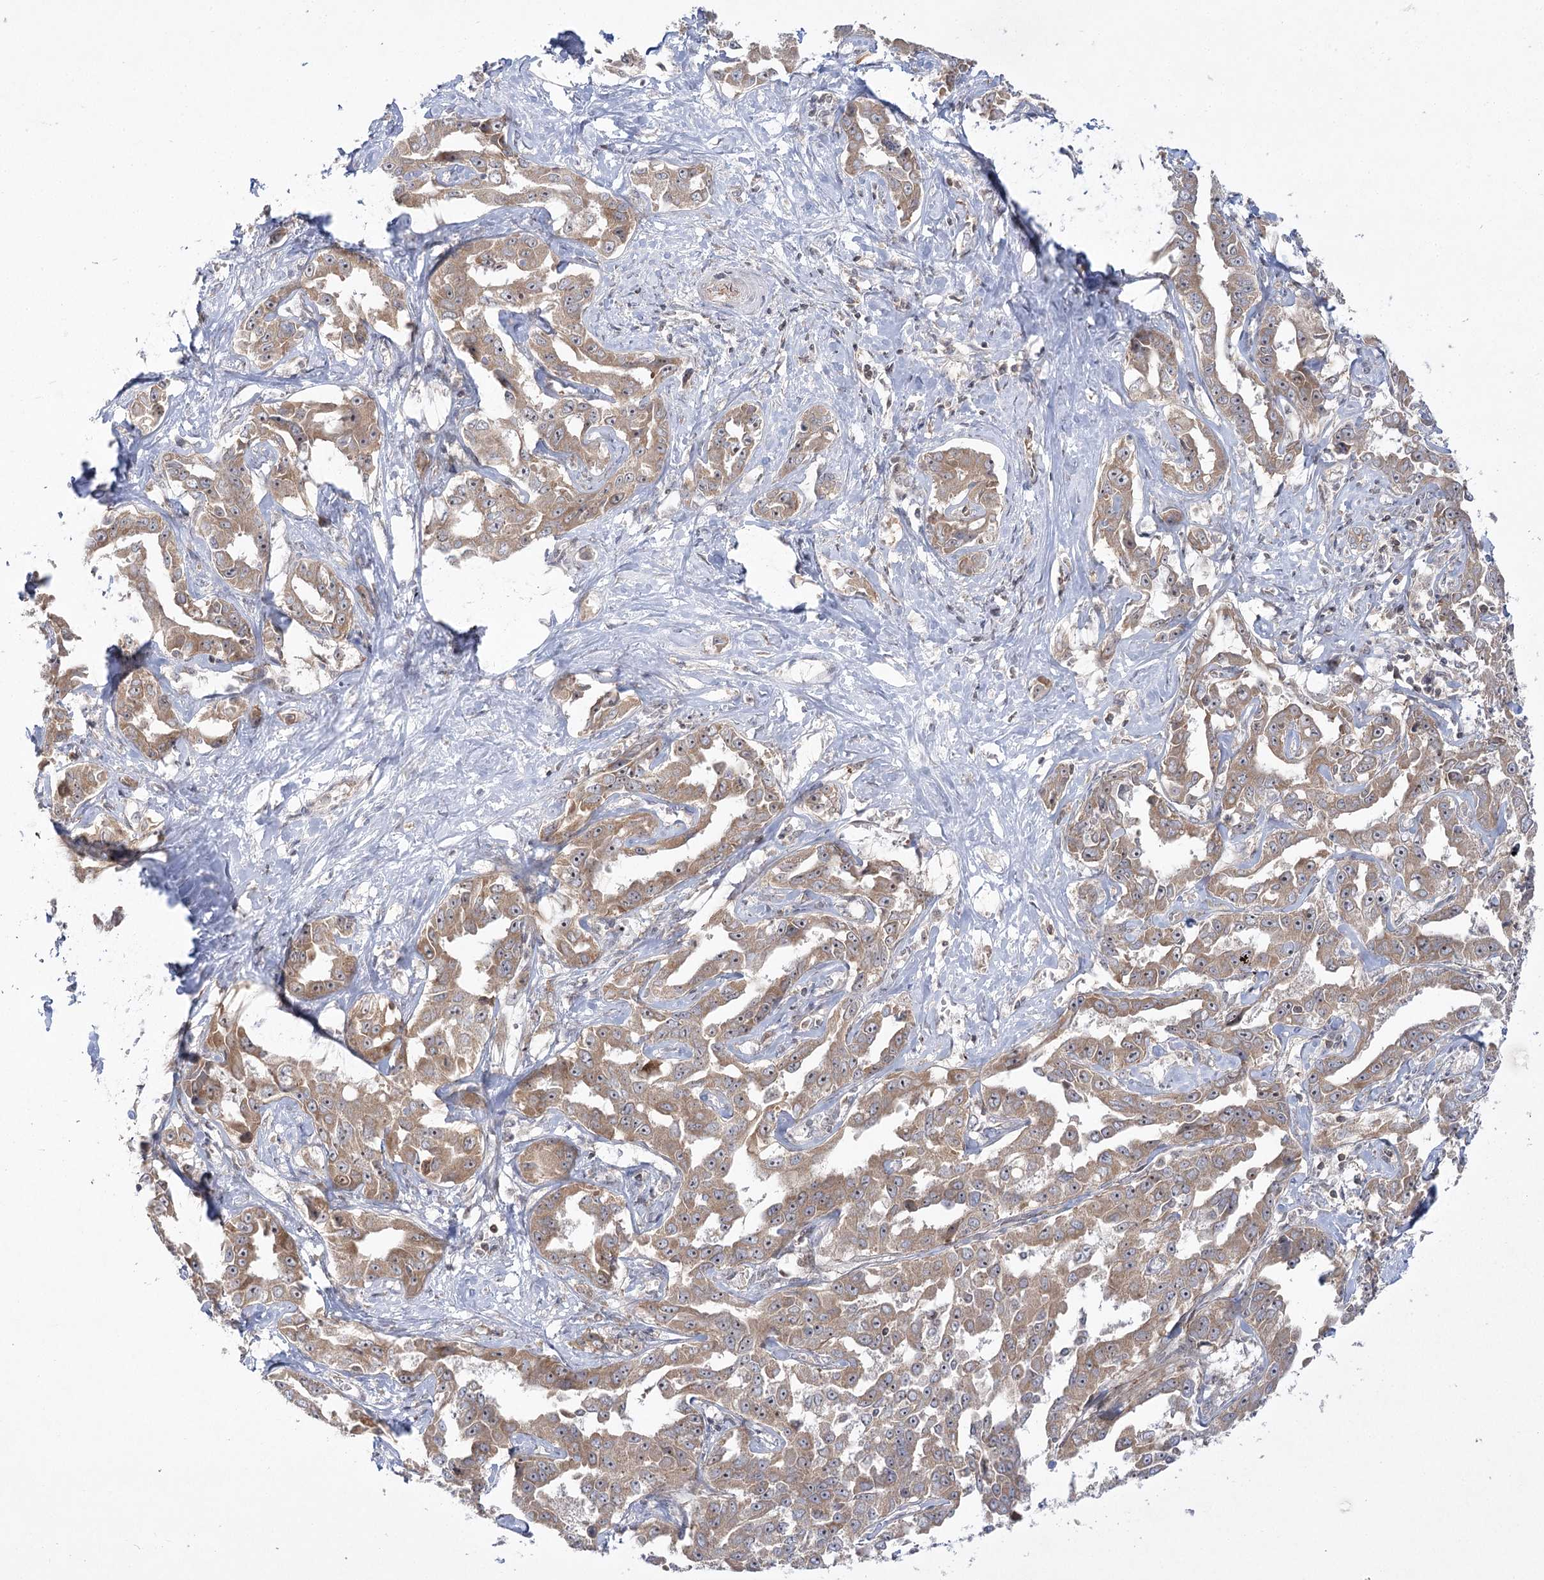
{"staining": {"intensity": "moderate", "quantity": ">75%", "location": "cytoplasmic/membranous"}, "tissue": "liver cancer", "cell_type": "Tumor cells", "image_type": "cancer", "snomed": [{"axis": "morphology", "description": "Cholangiocarcinoma"}, {"axis": "topography", "description": "Liver"}], "caption": "A histopathology image showing moderate cytoplasmic/membranous positivity in approximately >75% of tumor cells in liver cancer, as visualized by brown immunohistochemical staining.", "gene": "SYTL1", "patient": {"sex": "male", "age": 59}}